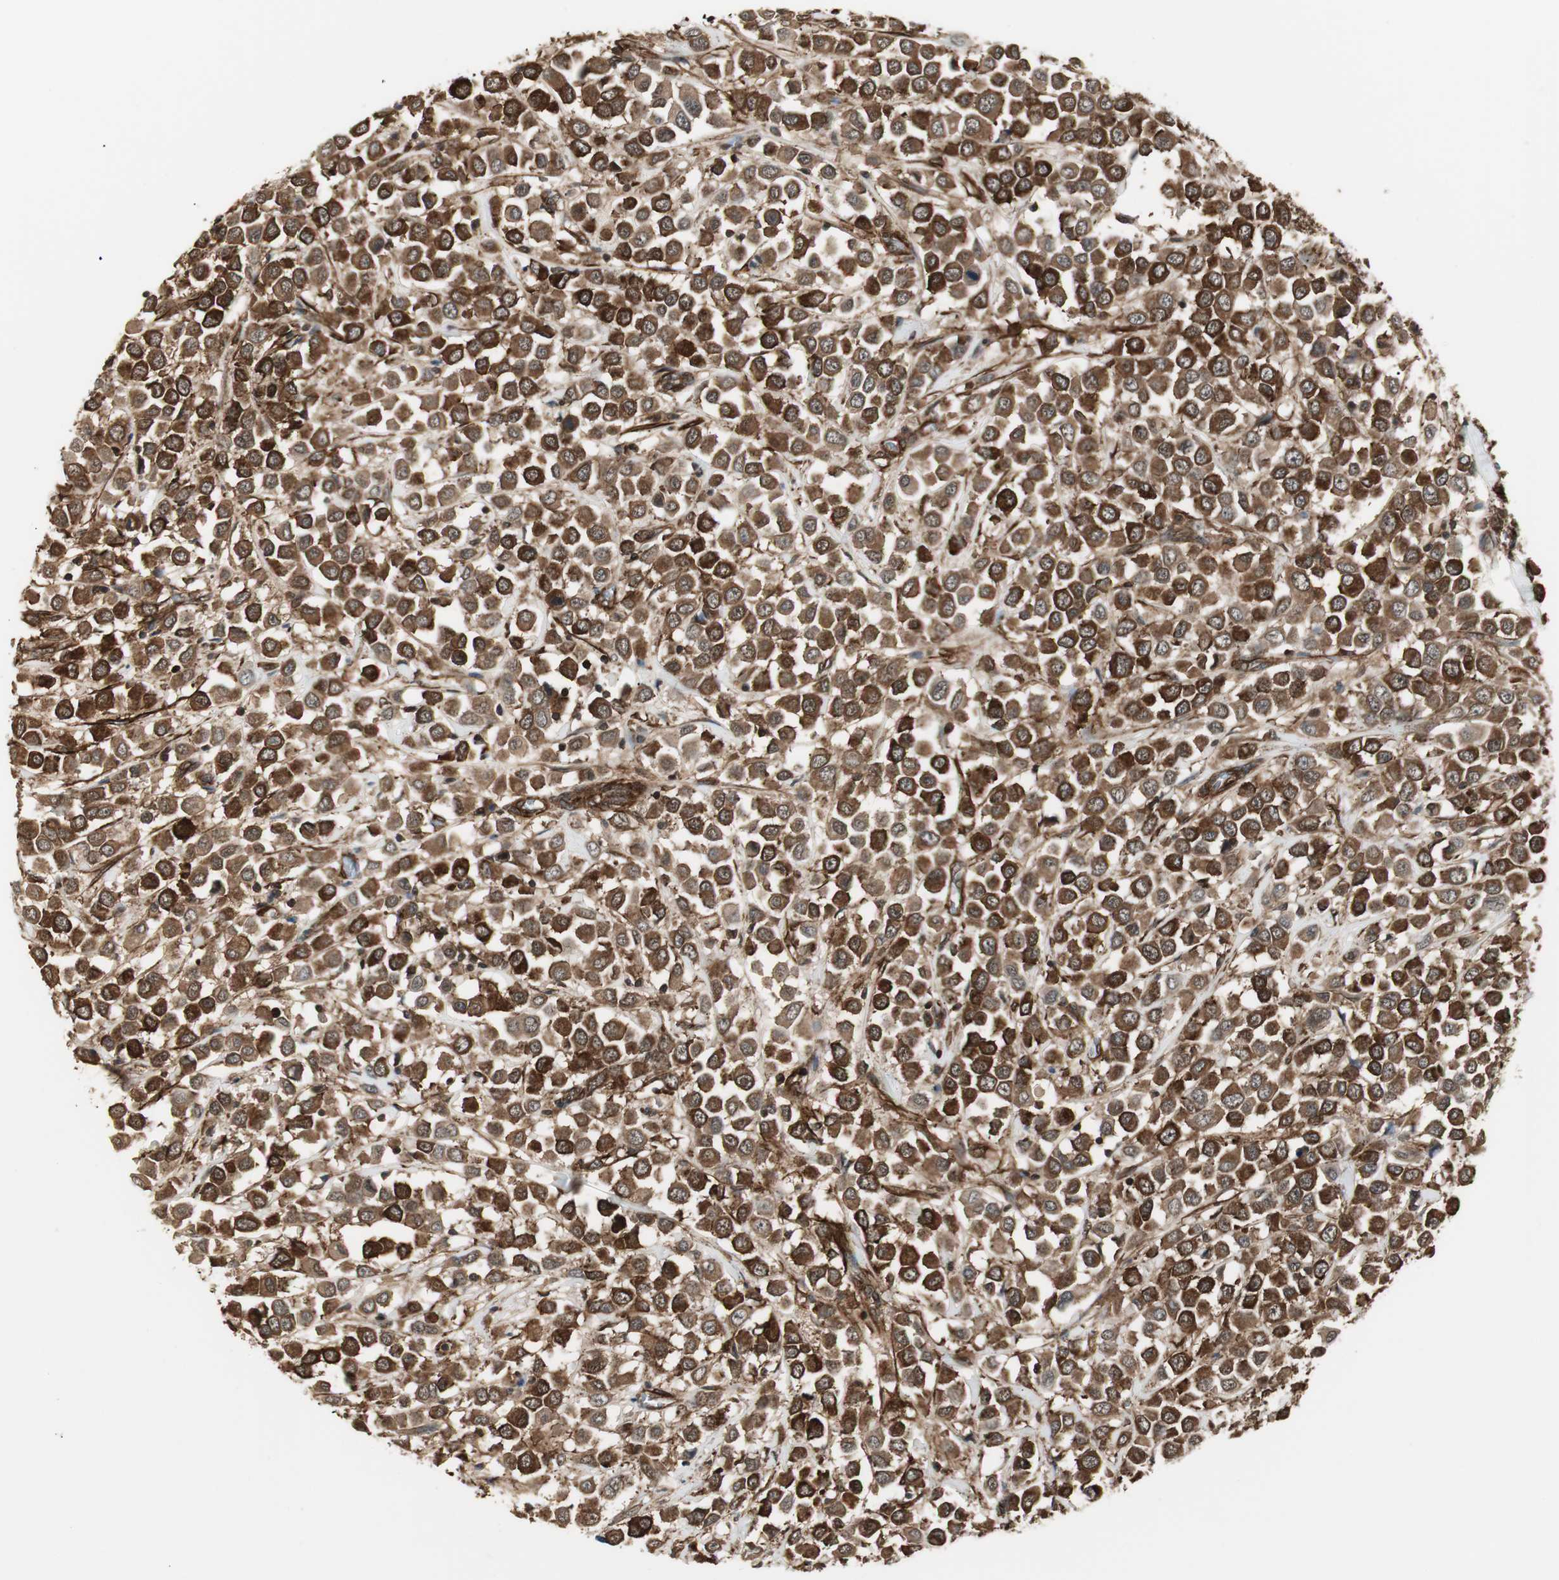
{"staining": {"intensity": "strong", "quantity": ">75%", "location": "cytoplasmic/membranous"}, "tissue": "breast cancer", "cell_type": "Tumor cells", "image_type": "cancer", "snomed": [{"axis": "morphology", "description": "Duct carcinoma"}, {"axis": "topography", "description": "Breast"}], "caption": "Strong cytoplasmic/membranous positivity for a protein is seen in about >75% of tumor cells of breast cancer (infiltrating ductal carcinoma) using immunohistochemistry.", "gene": "PTPN11", "patient": {"sex": "female", "age": 61}}